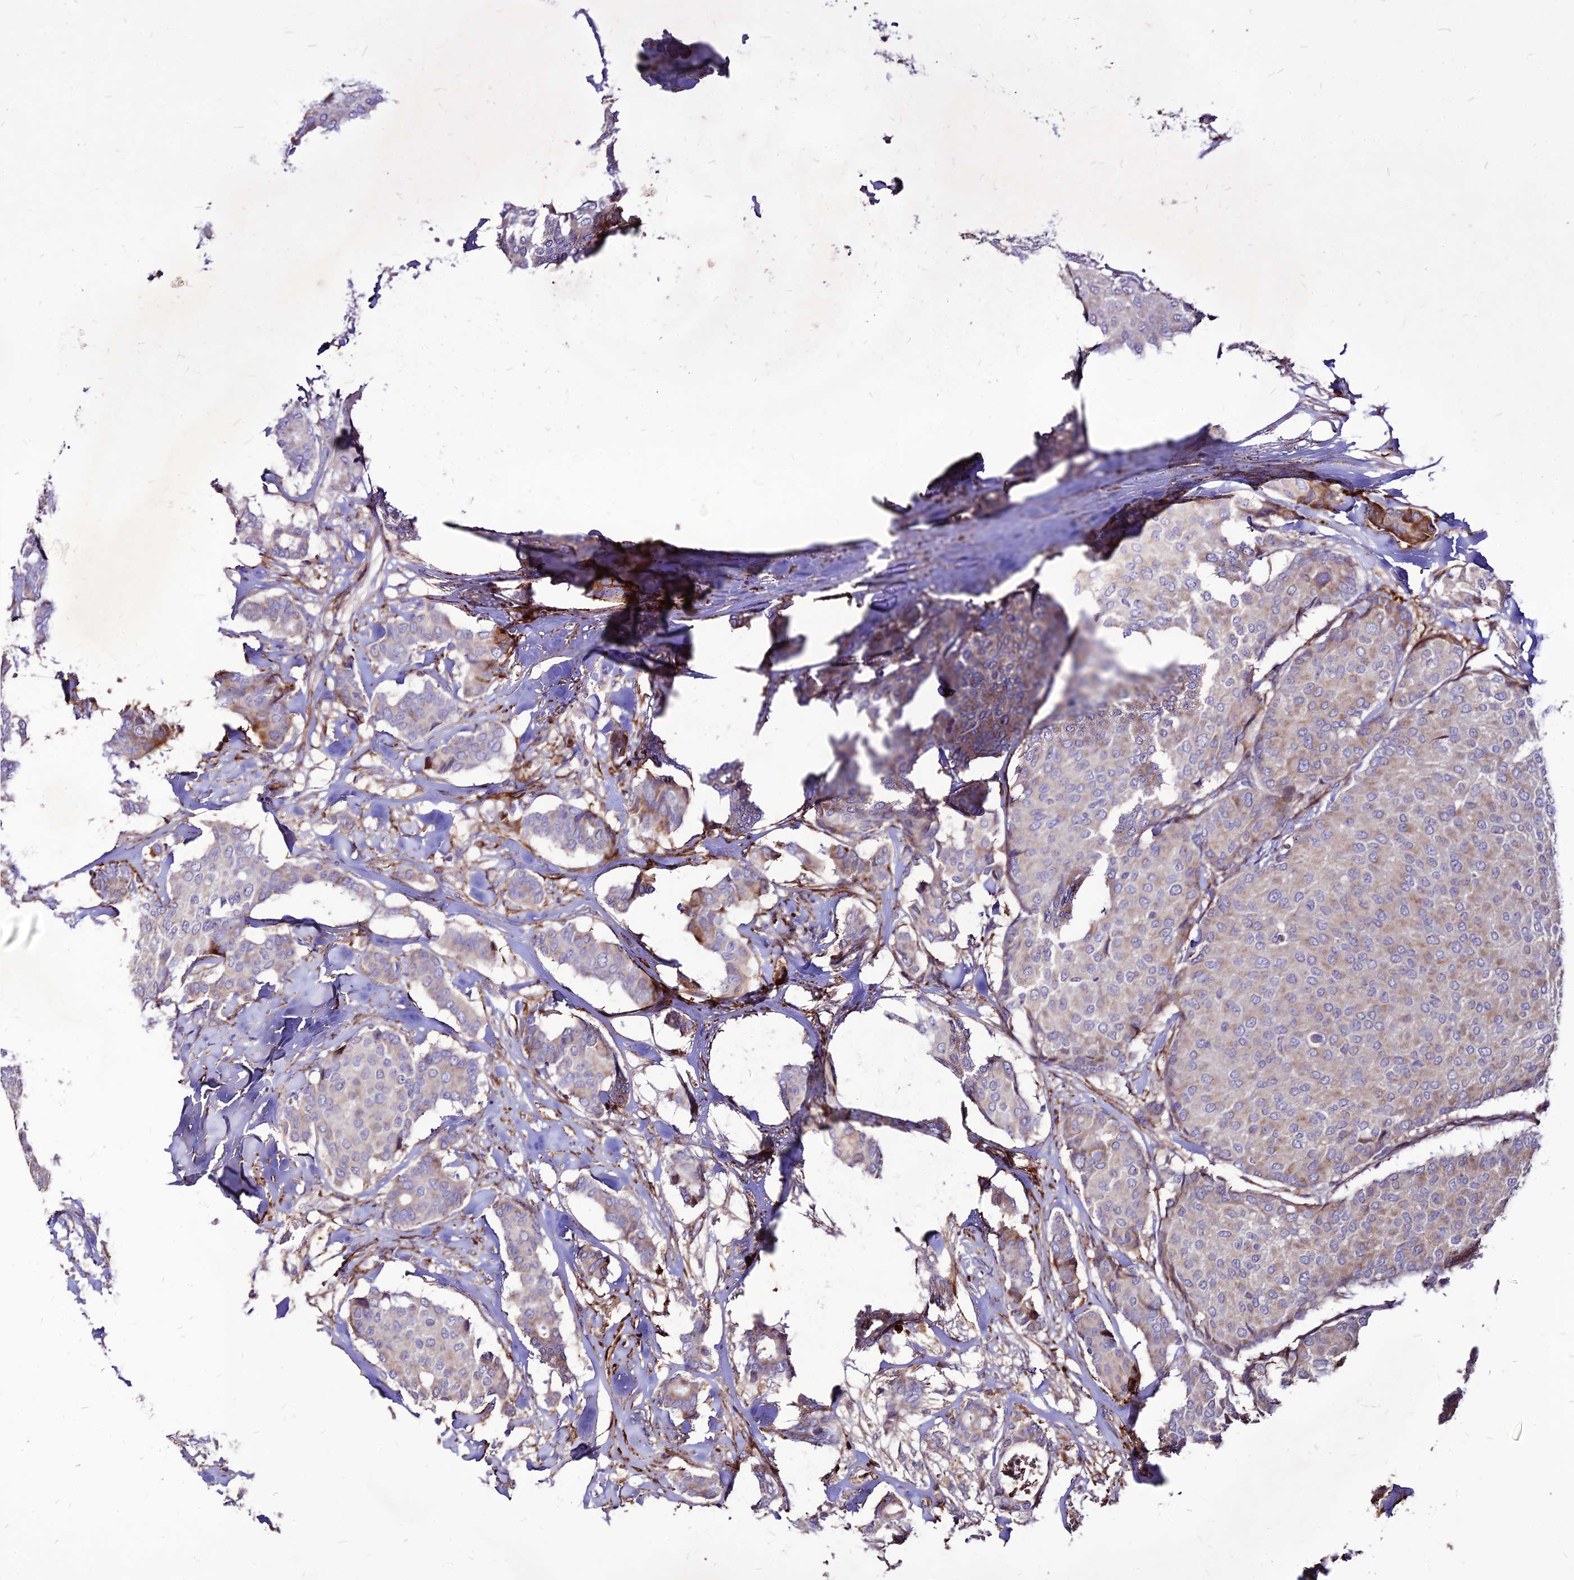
{"staining": {"intensity": "negative", "quantity": "none", "location": "none"}, "tissue": "breast cancer", "cell_type": "Tumor cells", "image_type": "cancer", "snomed": [{"axis": "morphology", "description": "Duct carcinoma"}, {"axis": "topography", "description": "Breast"}], "caption": "This is a micrograph of immunohistochemistry (IHC) staining of breast cancer (intraductal carcinoma), which shows no expression in tumor cells.", "gene": "RIMOC1", "patient": {"sex": "female", "age": 75}}